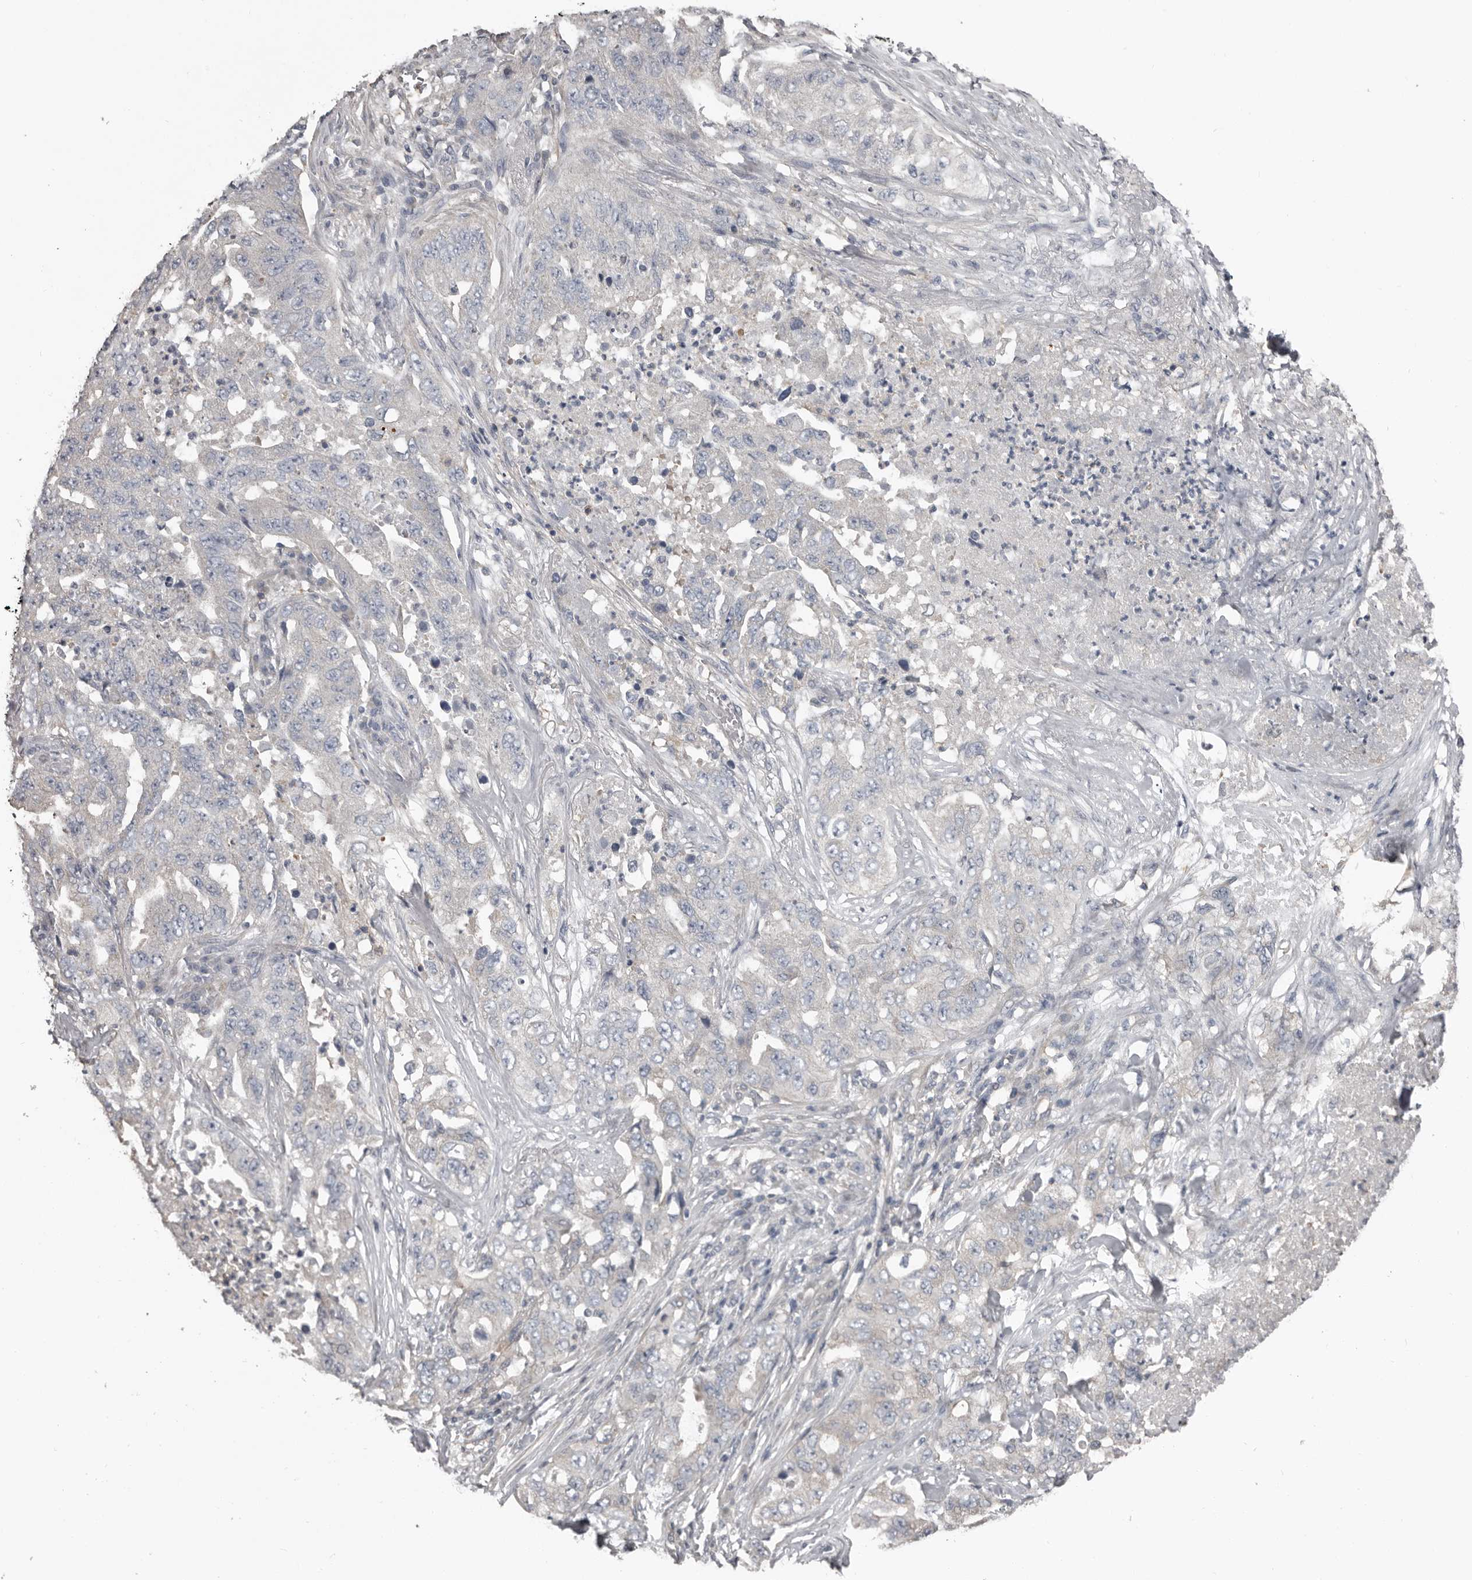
{"staining": {"intensity": "negative", "quantity": "none", "location": "none"}, "tissue": "lung cancer", "cell_type": "Tumor cells", "image_type": "cancer", "snomed": [{"axis": "morphology", "description": "Adenocarcinoma, NOS"}, {"axis": "topography", "description": "Lung"}], "caption": "Immunohistochemical staining of human adenocarcinoma (lung) reveals no significant staining in tumor cells.", "gene": "CA6", "patient": {"sex": "female", "age": 51}}